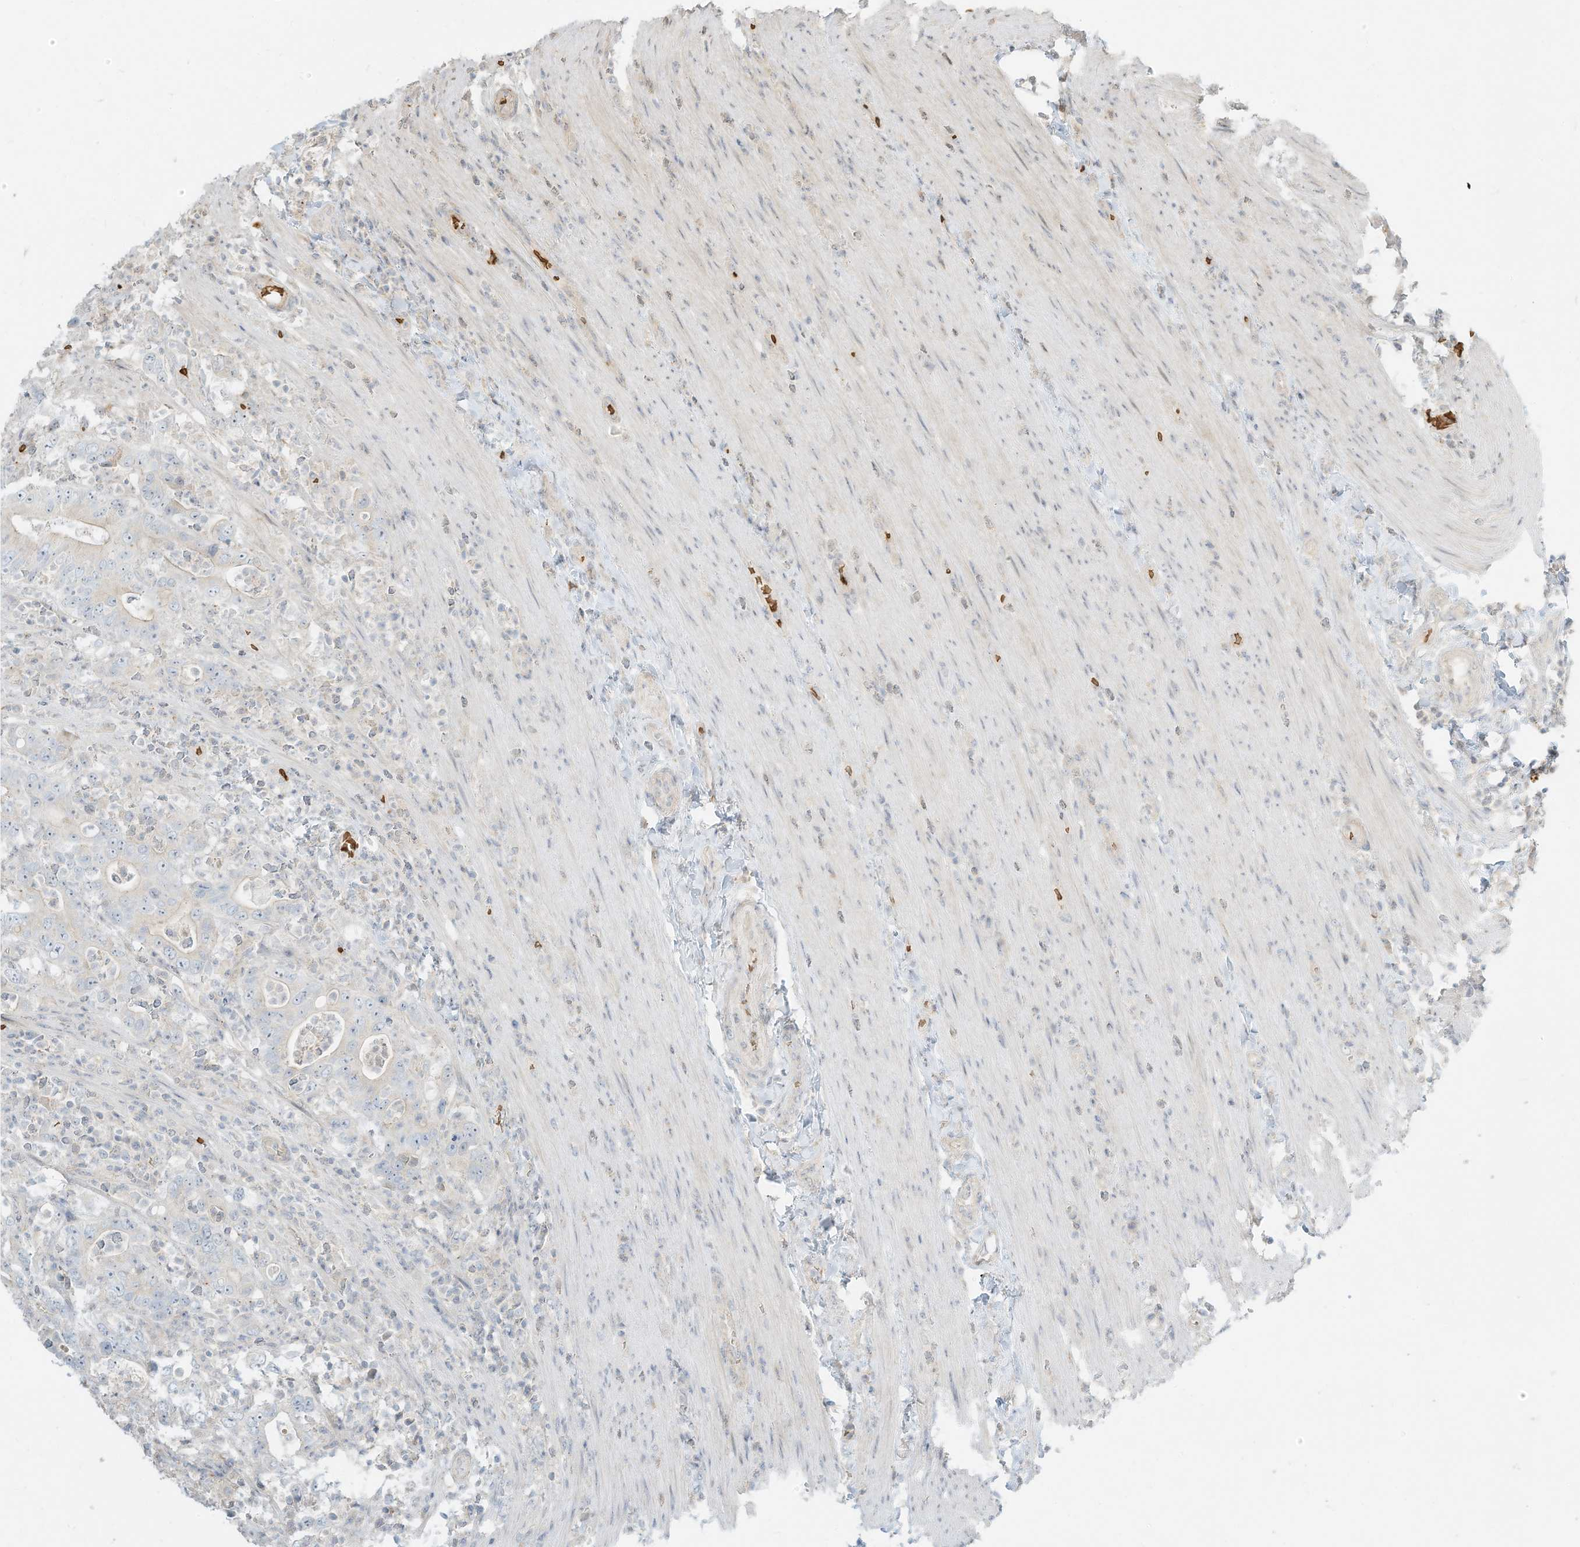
{"staining": {"intensity": "negative", "quantity": "none", "location": "none"}, "tissue": "colorectal cancer", "cell_type": "Tumor cells", "image_type": "cancer", "snomed": [{"axis": "morphology", "description": "Adenocarcinoma, NOS"}, {"axis": "topography", "description": "Colon"}], "caption": "High power microscopy image of an IHC image of colorectal adenocarcinoma, revealing no significant staining in tumor cells.", "gene": "OFD1", "patient": {"sex": "female", "age": 75}}